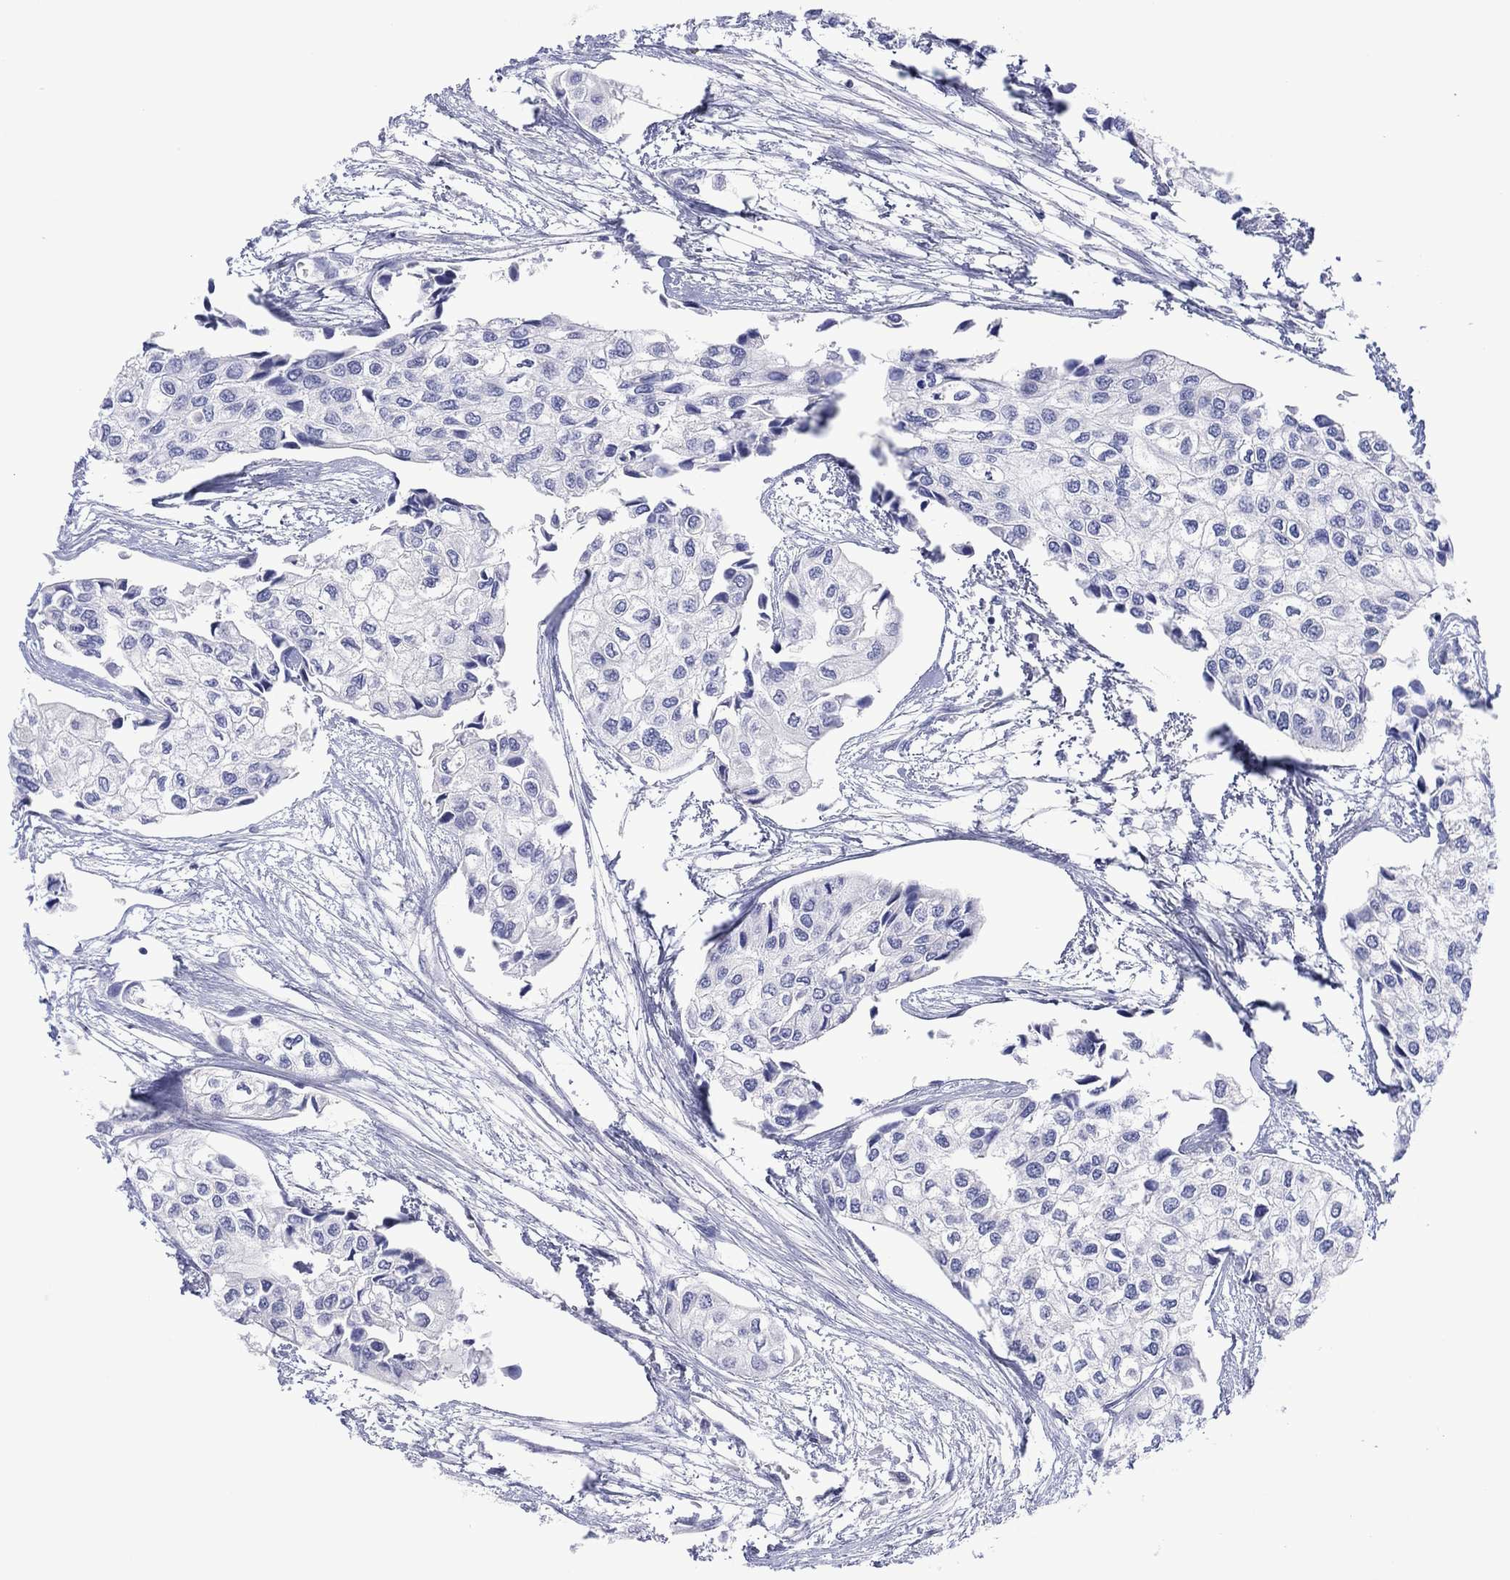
{"staining": {"intensity": "negative", "quantity": "none", "location": "none"}, "tissue": "urothelial cancer", "cell_type": "Tumor cells", "image_type": "cancer", "snomed": [{"axis": "morphology", "description": "Urothelial carcinoma, High grade"}, {"axis": "topography", "description": "Urinary bladder"}], "caption": "High power microscopy micrograph of an immunohistochemistry (IHC) micrograph of urothelial cancer, revealing no significant staining in tumor cells.", "gene": "FER1L6", "patient": {"sex": "male", "age": 73}}